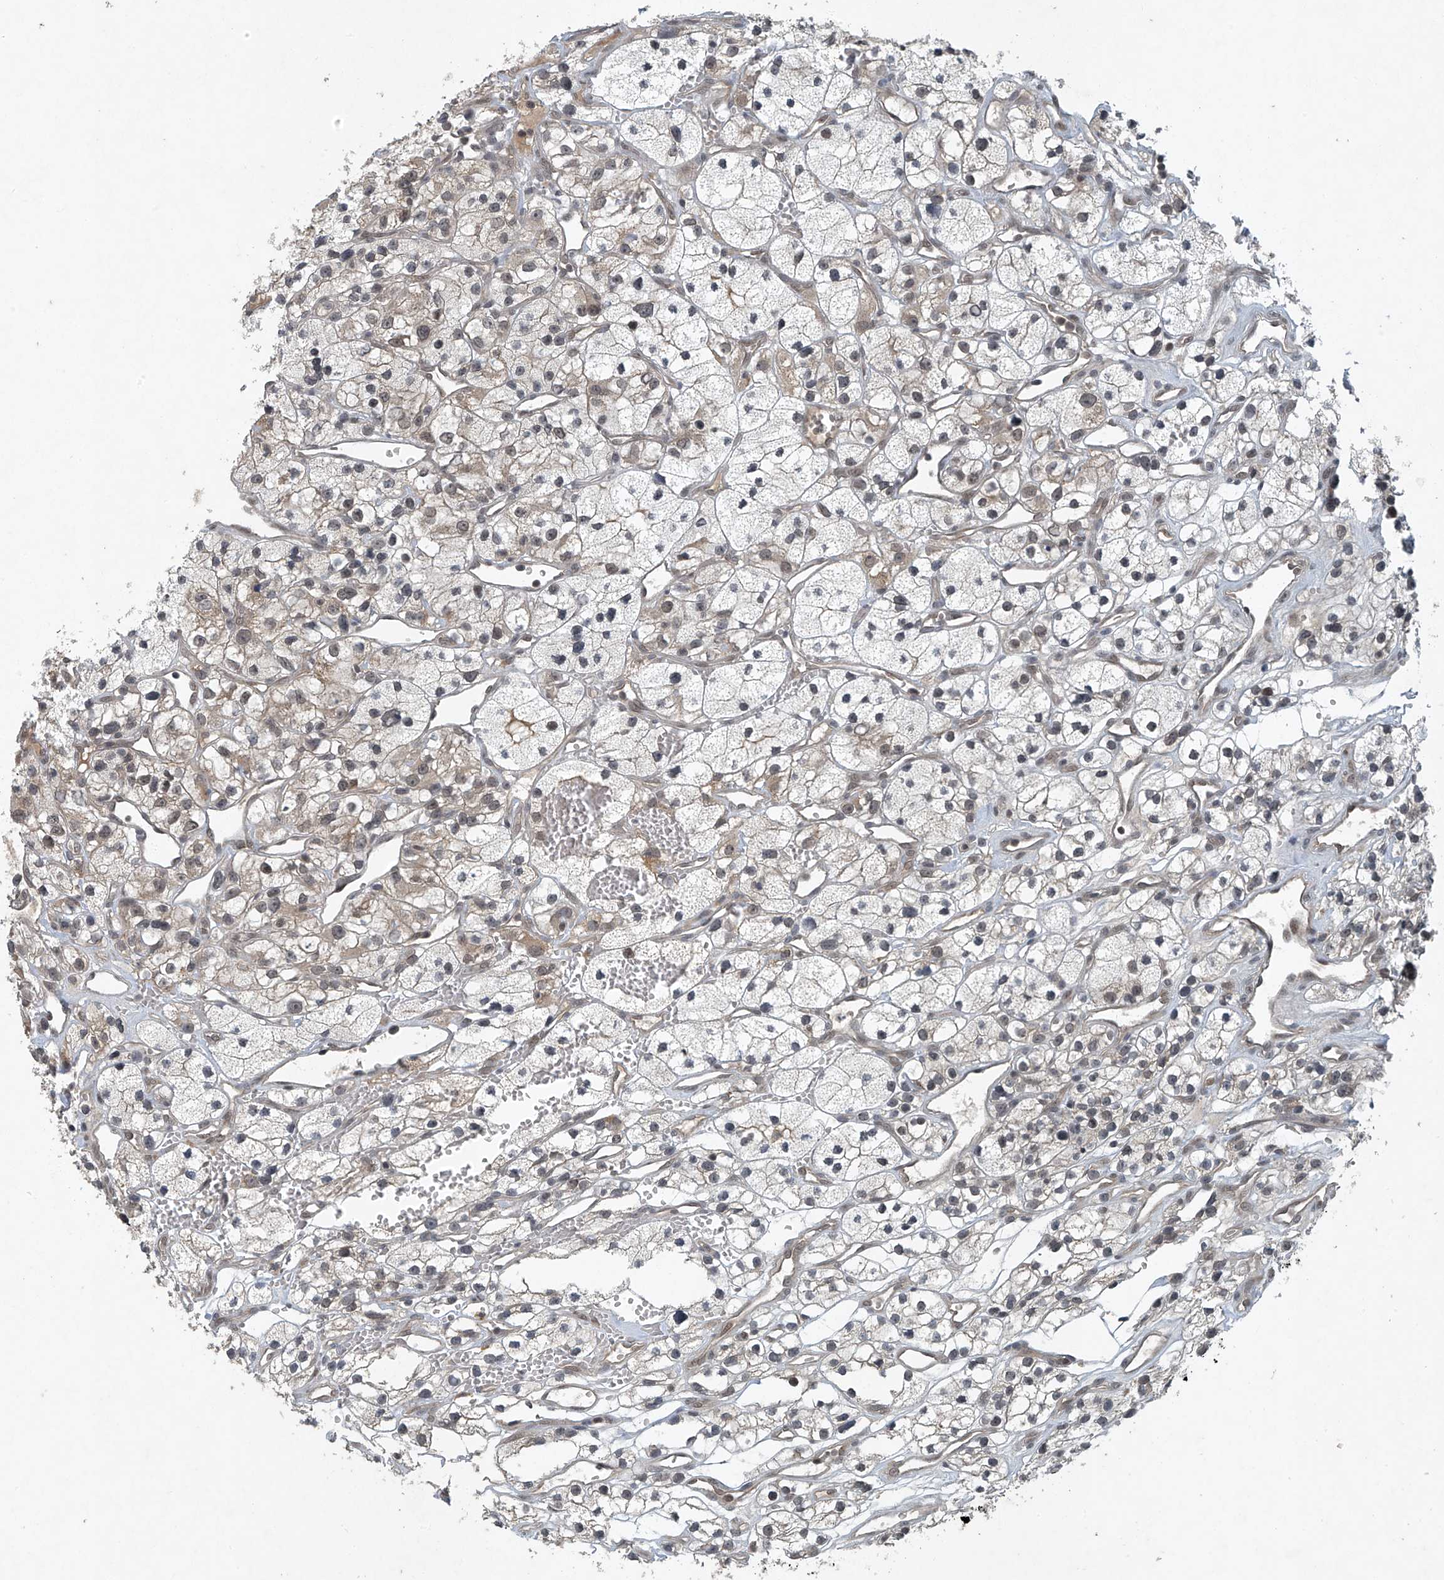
{"staining": {"intensity": "weak", "quantity": "<25%", "location": "cytoplasmic/membranous"}, "tissue": "renal cancer", "cell_type": "Tumor cells", "image_type": "cancer", "snomed": [{"axis": "morphology", "description": "Adenocarcinoma, NOS"}, {"axis": "topography", "description": "Kidney"}], "caption": "Tumor cells show no significant positivity in renal cancer.", "gene": "TAF8", "patient": {"sex": "female", "age": 57}}